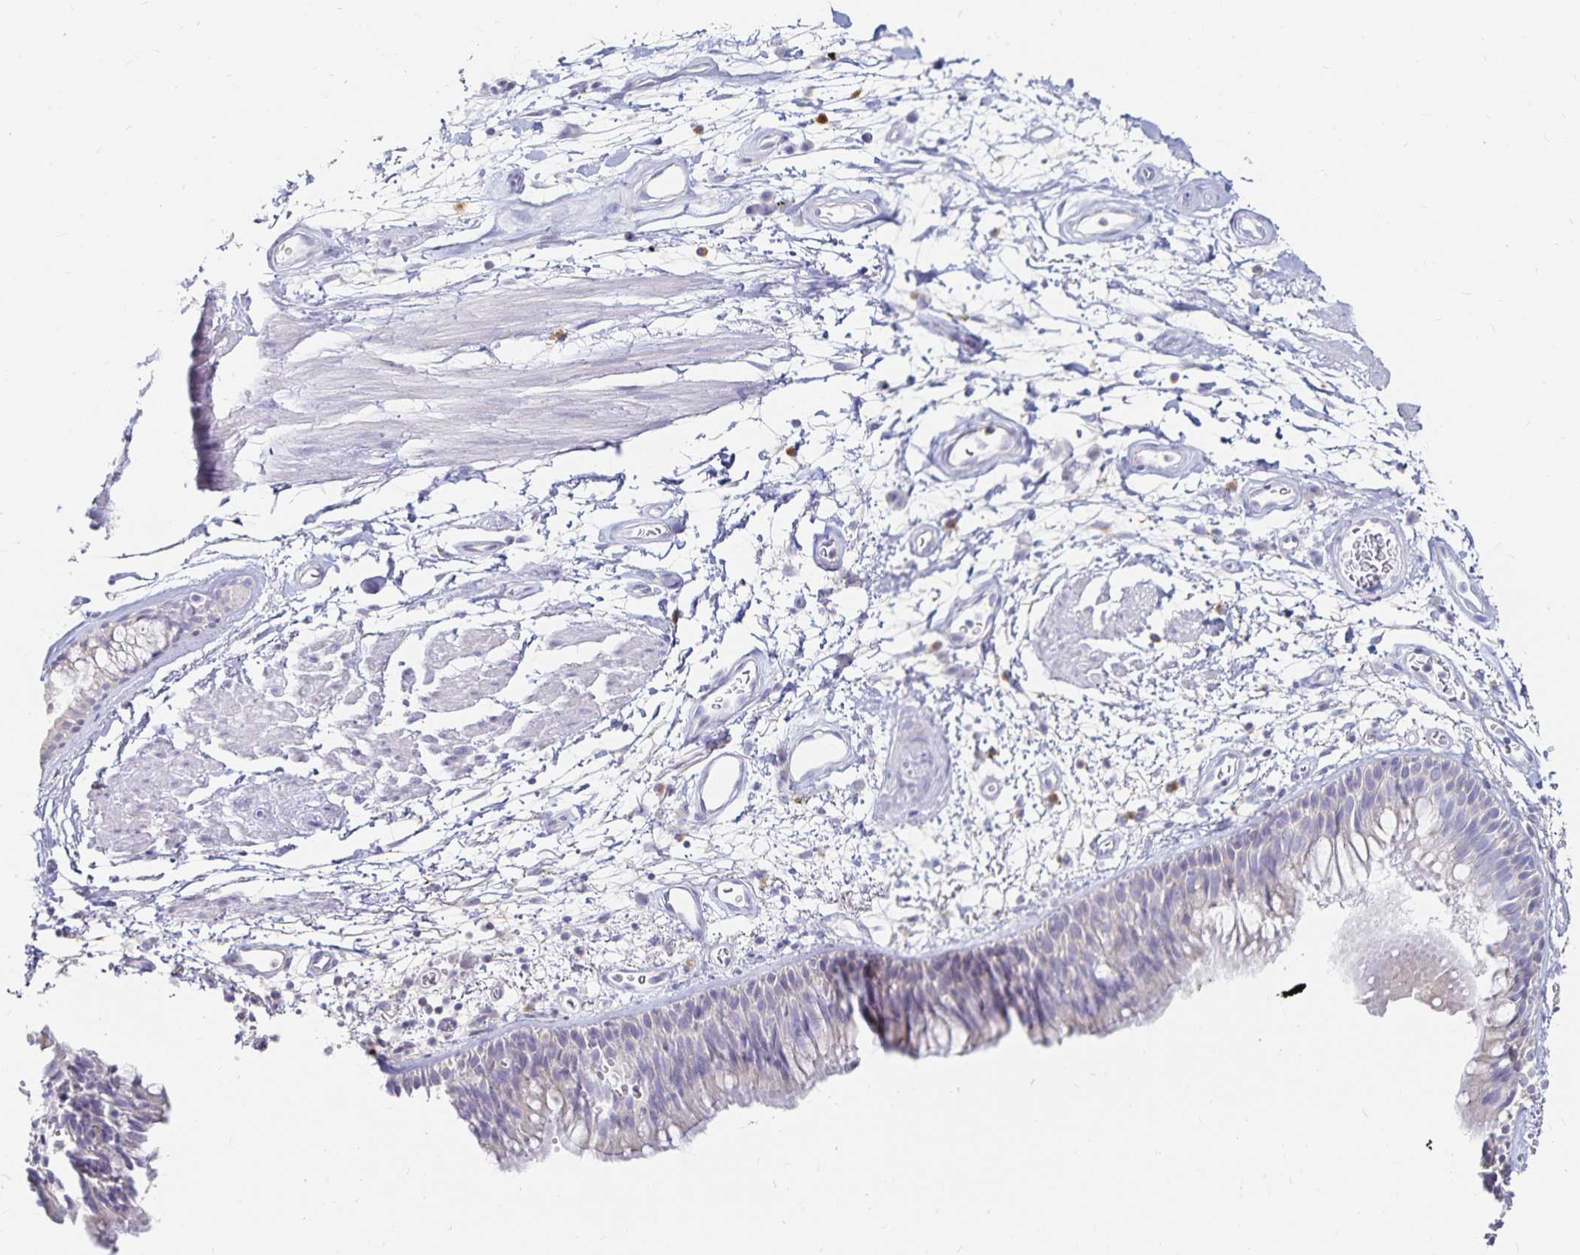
{"staining": {"intensity": "negative", "quantity": "none", "location": "none"}, "tissue": "bronchus", "cell_type": "Respiratory epithelial cells", "image_type": "normal", "snomed": [{"axis": "morphology", "description": "Normal tissue, NOS"}, {"axis": "morphology", "description": "Squamous cell carcinoma, NOS"}, {"axis": "topography", "description": "Cartilage tissue"}, {"axis": "topography", "description": "Bronchus"}, {"axis": "topography", "description": "Lung"}], "caption": "A high-resolution photomicrograph shows immunohistochemistry (IHC) staining of normal bronchus, which displays no significant expression in respiratory epithelial cells. (DAB immunohistochemistry with hematoxylin counter stain).", "gene": "TNIP1", "patient": {"sex": "male", "age": 66}}